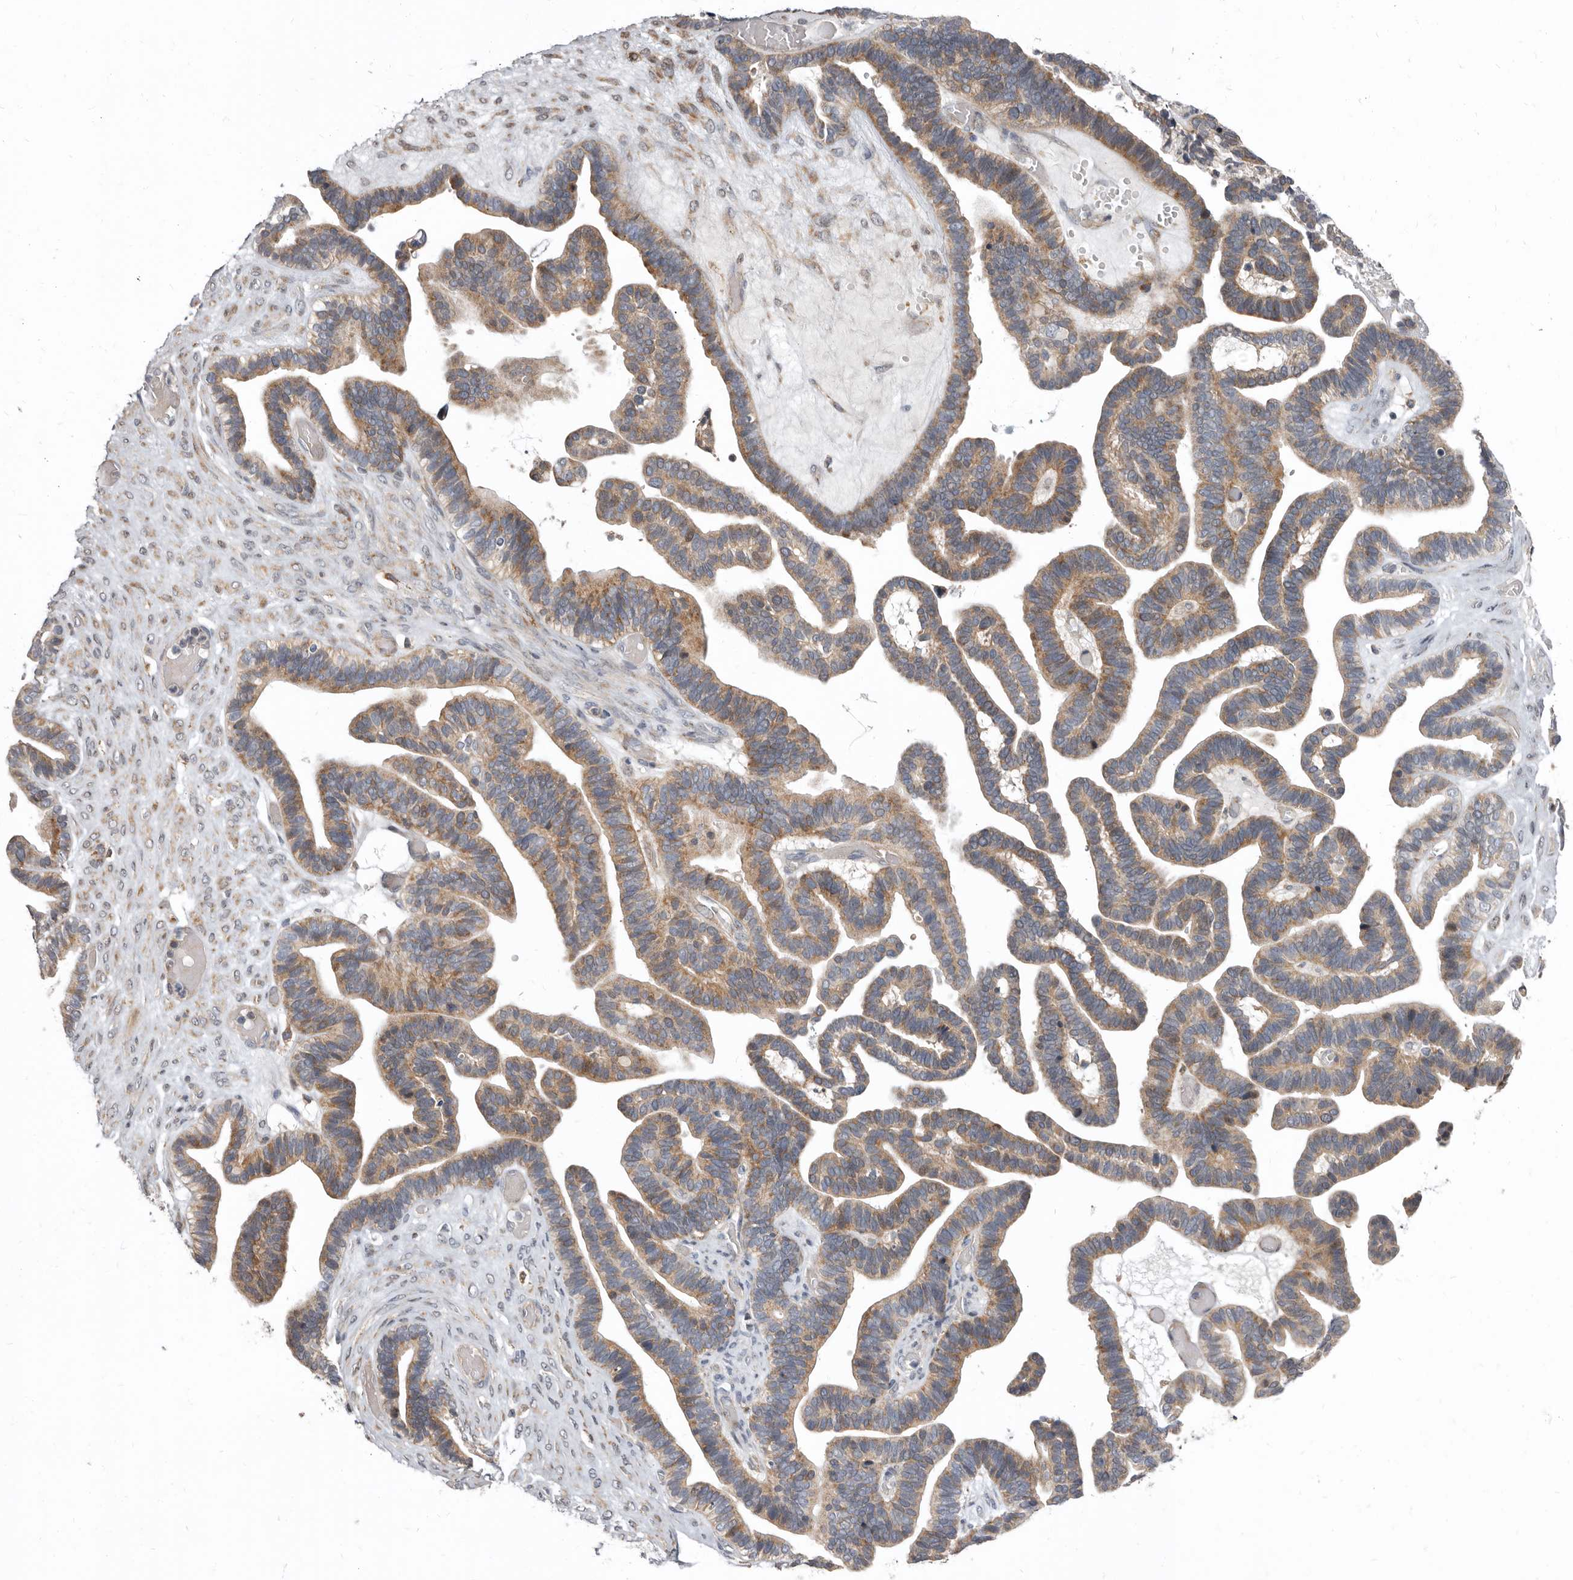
{"staining": {"intensity": "moderate", "quantity": ">75%", "location": "cytoplasmic/membranous"}, "tissue": "ovarian cancer", "cell_type": "Tumor cells", "image_type": "cancer", "snomed": [{"axis": "morphology", "description": "Cystadenocarcinoma, serous, NOS"}, {"axis": "topography", "description": "Ovary"}], "caption": "Serous cystadenocarcinoma (ovarian) stained for a protein reveals moderate cytoplasmic/membranous positivity in tumor cells. (Stains: DAB in brown, nuclei in blue, Microscopy: brightfield microscopy at high magnification).", "gene": "SMC4", "patient": {"sex": "female", "age": 56}}